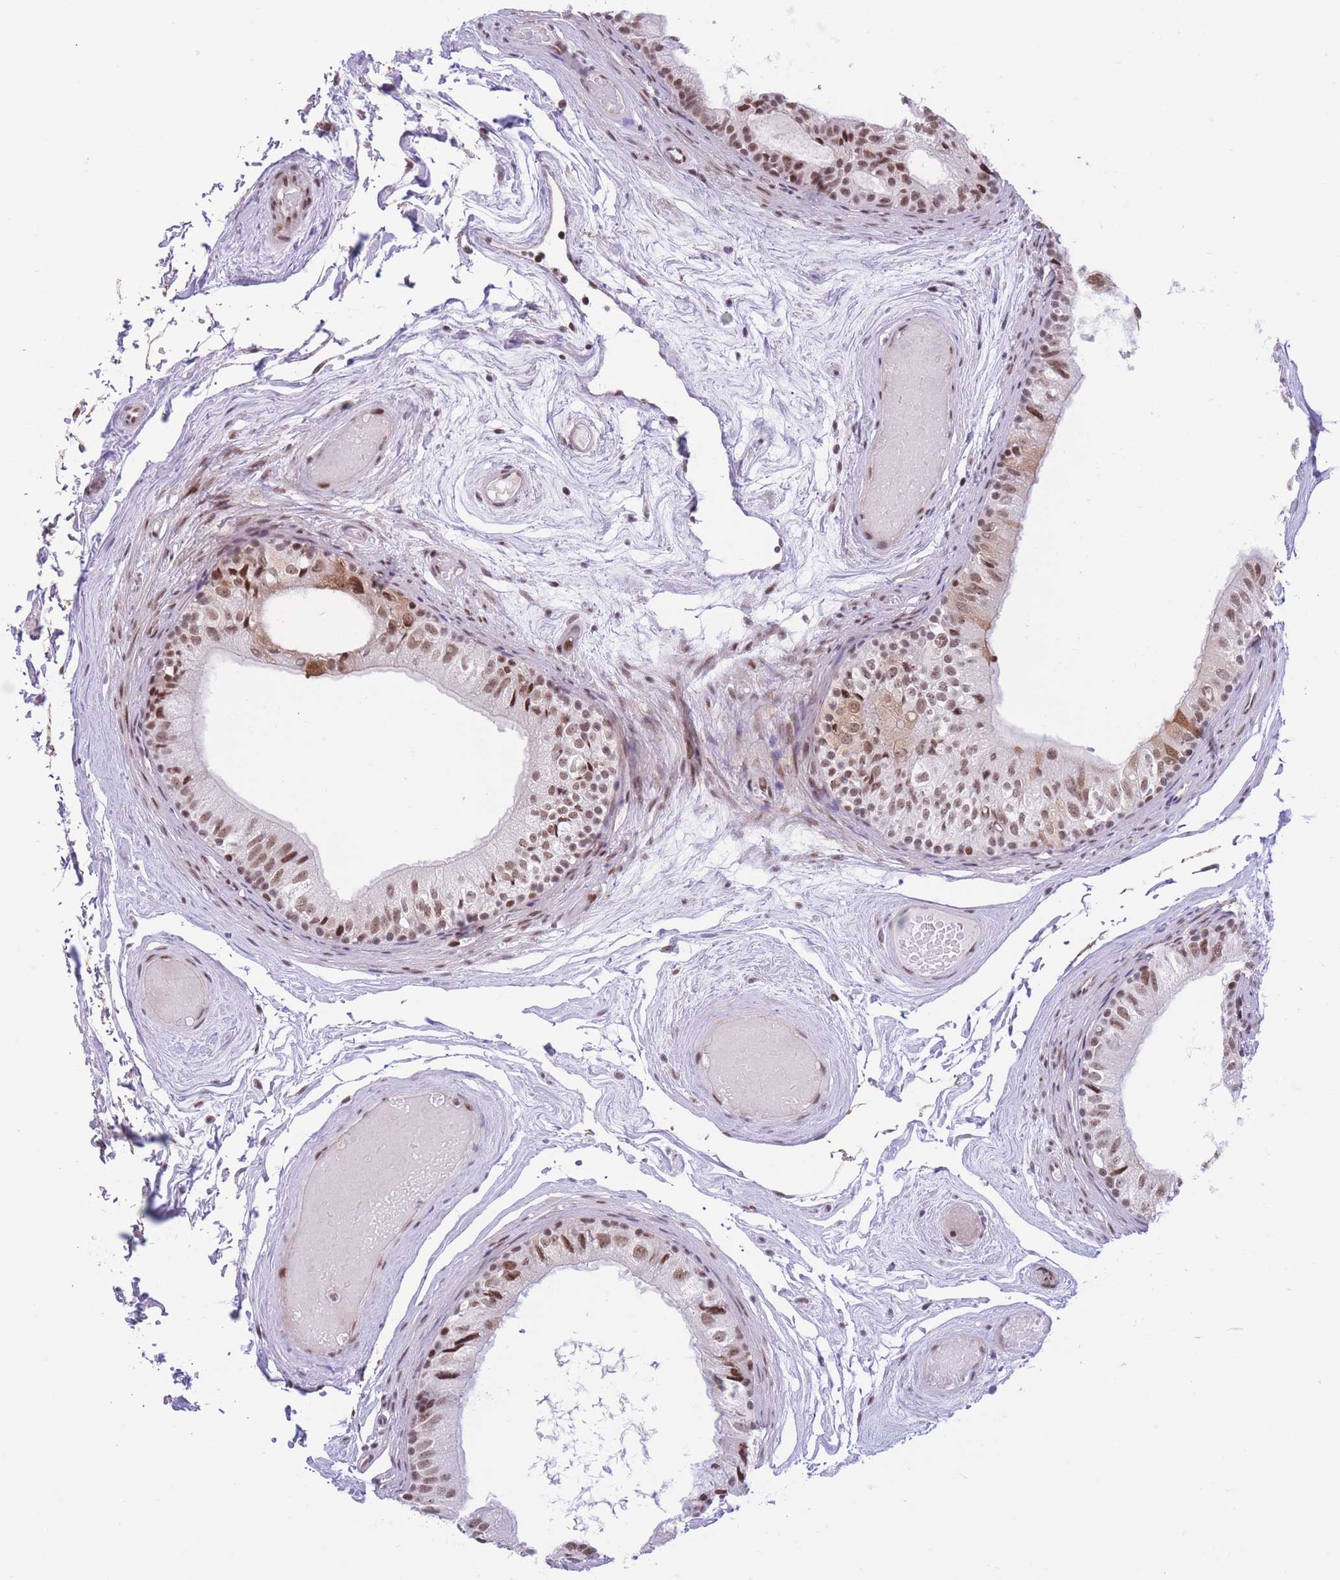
{"staining": {"intensity": "moderate", "quantity": ">75%", "location": "nuclear"}, "tissue": "epididymis", "cell_type": "Glandular cells", "image_type": "normal", "snomed": [{"axis": "morphology", "description": "Normal tissue, NOS"}, {"axis": "topography", "description": "Epididymis"}], "caption": "Moderate nuclear positivity for a protein is present in approximately >75% of glandular cells of unremarkable epididymis using IHC.", "gene": "PCIF1", "patient": {"sex": "male", "age": 79}}